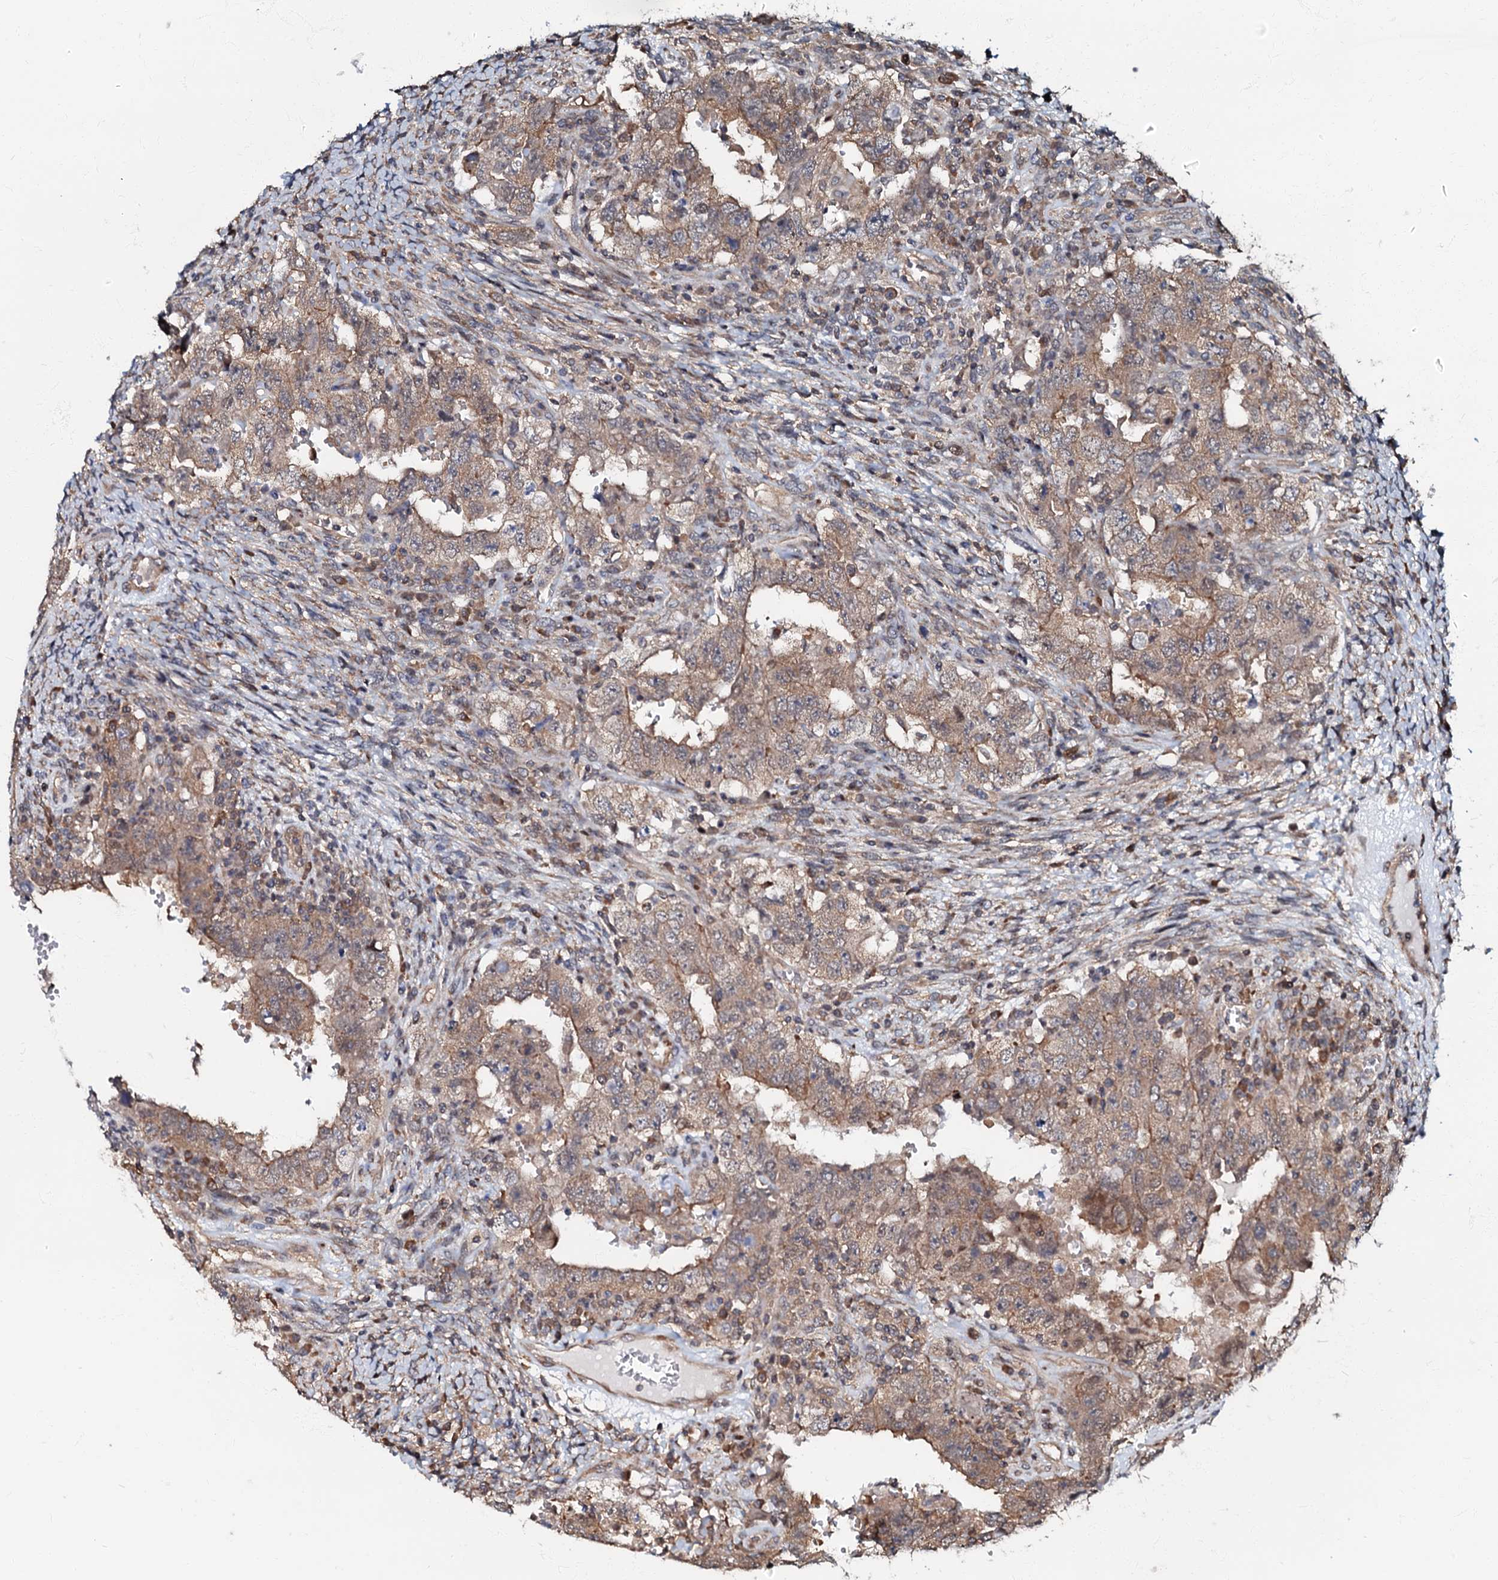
{"staining": {"intensity": "moderate", "quantity": ">75%", "location": "cytoplasmic/membranous"}, "tissue": "testis cancer", "cell_type": "Tumor cells", "image_type": "cancer", "snomed": [{"axis": "morphology", "description": "Carcinoma, Embryonal, NOS"}, {"axis": "topography", "description": "Testis"}], "caption": "Immunohistochemical staining of embryonal carcinoma (testis) displays medium levels of moderate cytoplasmic/membranous protein expression in about >75% of tumor cells.", "gene": "OSBP", "patient": {"sex": "male", "age": 26}}